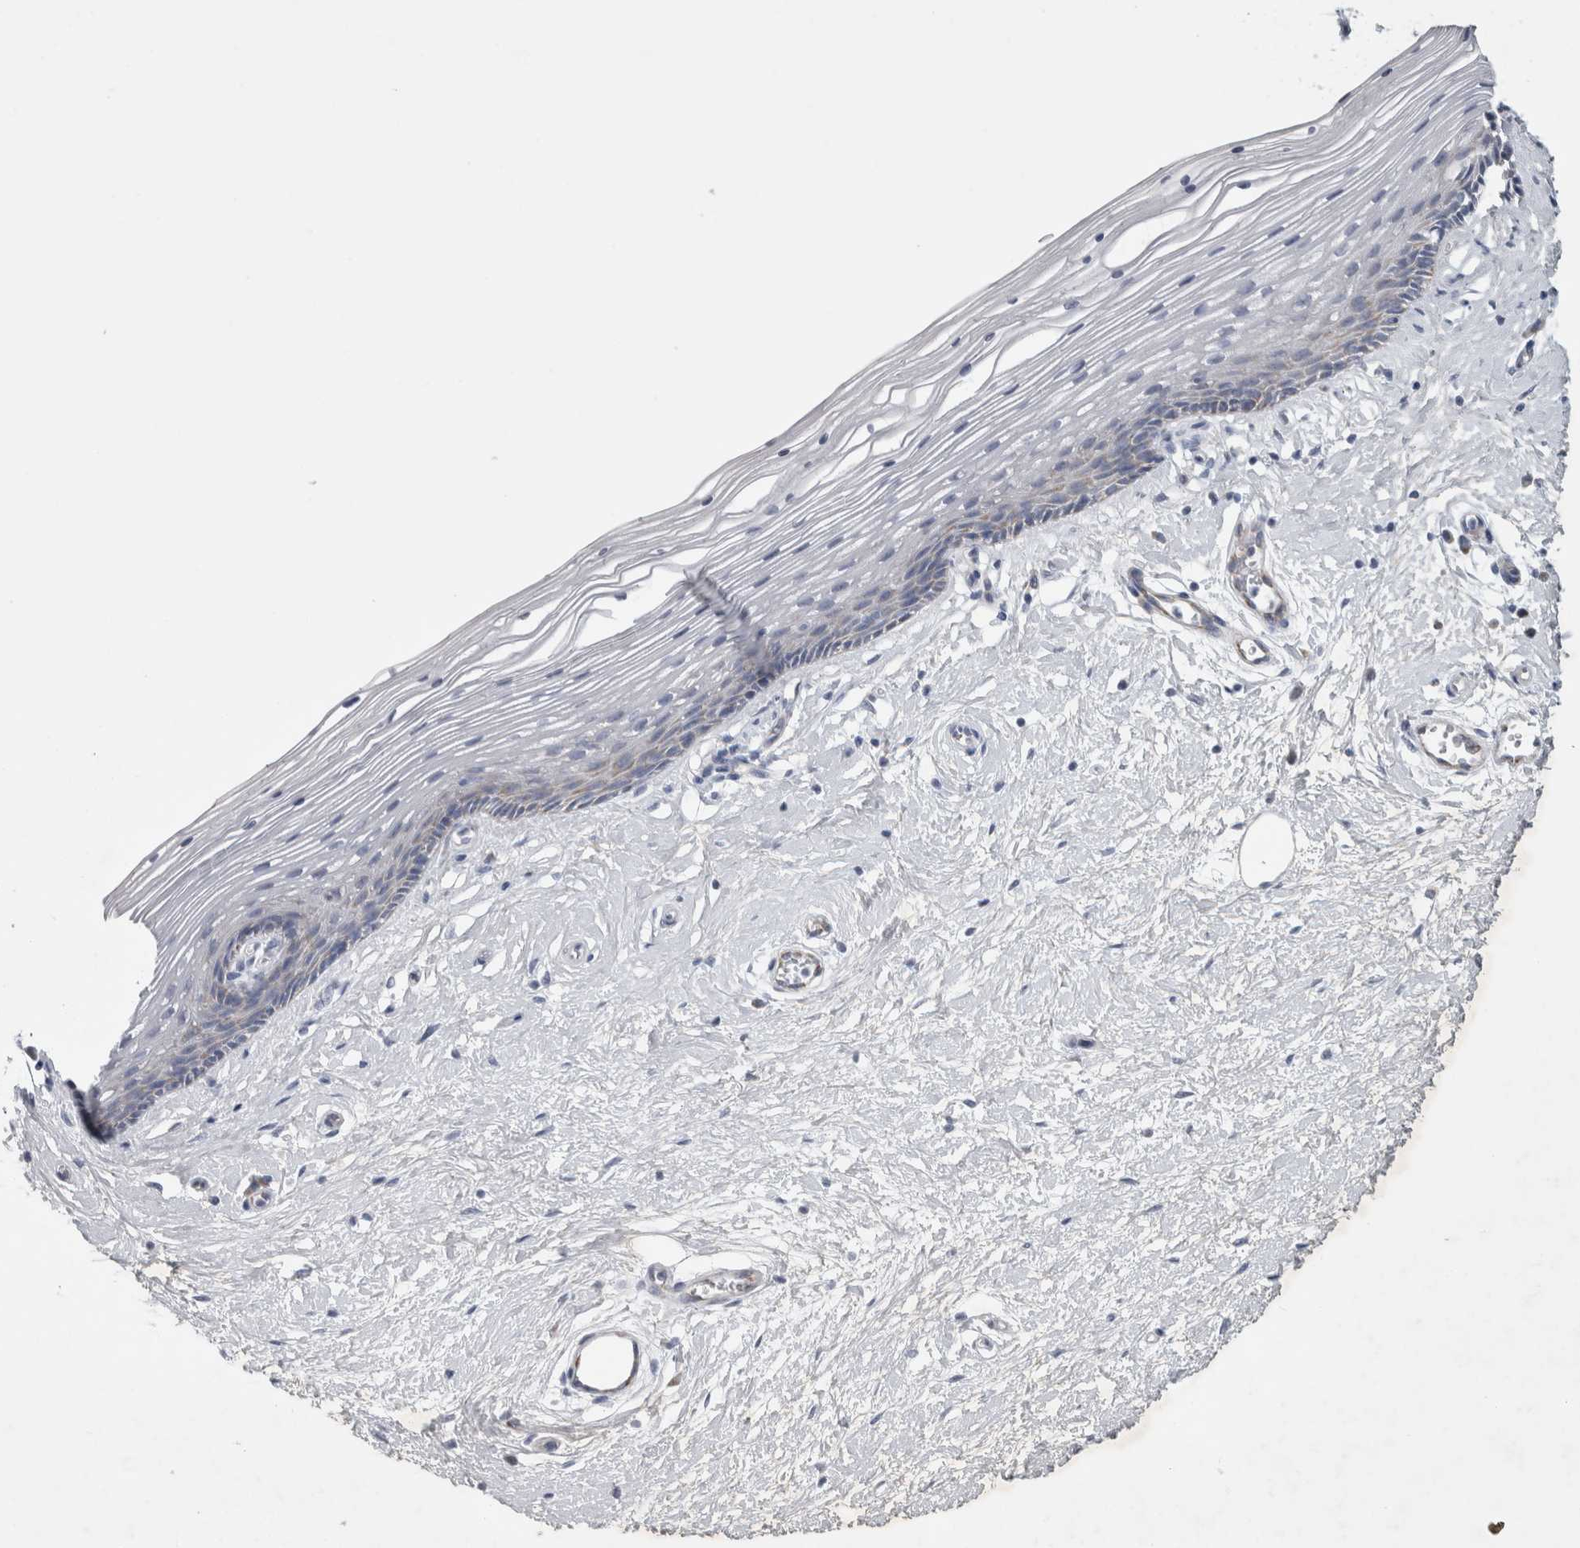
{"staining": {"intensity": "negative", "quantity": "none", "location": "none"}, "tissue": "vagina", "cell_type": "Squamous epithelial cells", "image_type": "normal", "snomed": [{"axis": "morphology", "description": "Normal tissue, NOS"}, {"axis": "topography", "description": "Vagina"}], "caption": "High power microscopy micrograph of an IHC micrograph of unremarkable vagina, revealing no significant staining in squamous epithelial cells.", "gene": "FXYD7", "patient": {"sex": "female", "age": 46}}